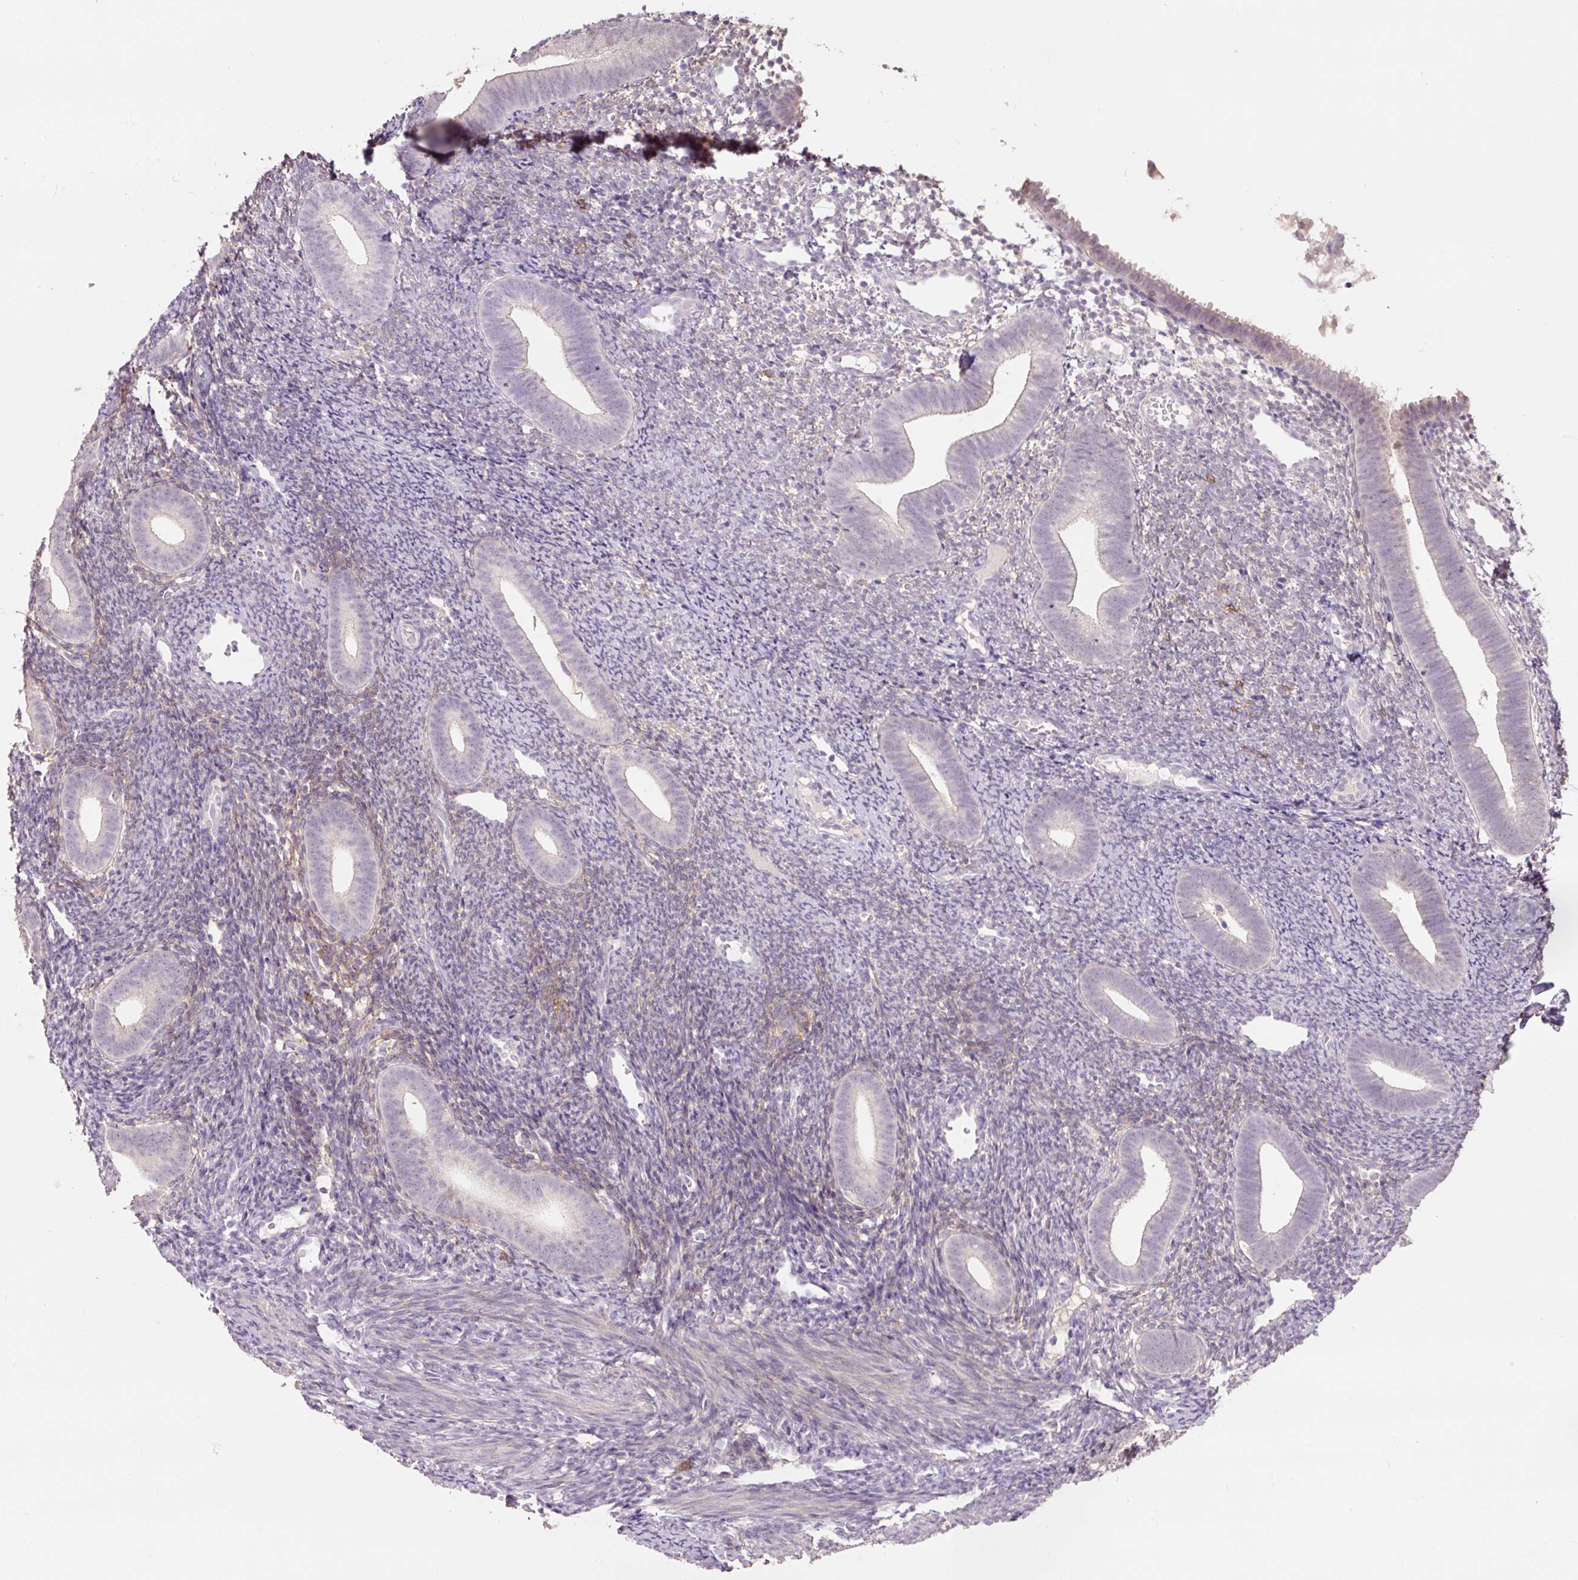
{"staining": {"intensity": "weak", "quantity": "25%-75%", "location": "cytoplasmic/membranous"}, "tissue": "endometrium", "cell_type": "Cells in endometrial stroma", "image_type": "normal", "snomed": [{"axis": "morphology", "description": "Normal tissue, NOS"}, {"axis": "topography", "description": "Endometrium"}], "caption": "Endometrium was stained to show a protein in brown. There is low levels of weak cytoplasmic/membranous expression in approximately 25%-75% of cells in endometrial stroma.", "gene": "SLC1A4", "patient": {"sex": "female", "age": 39}}